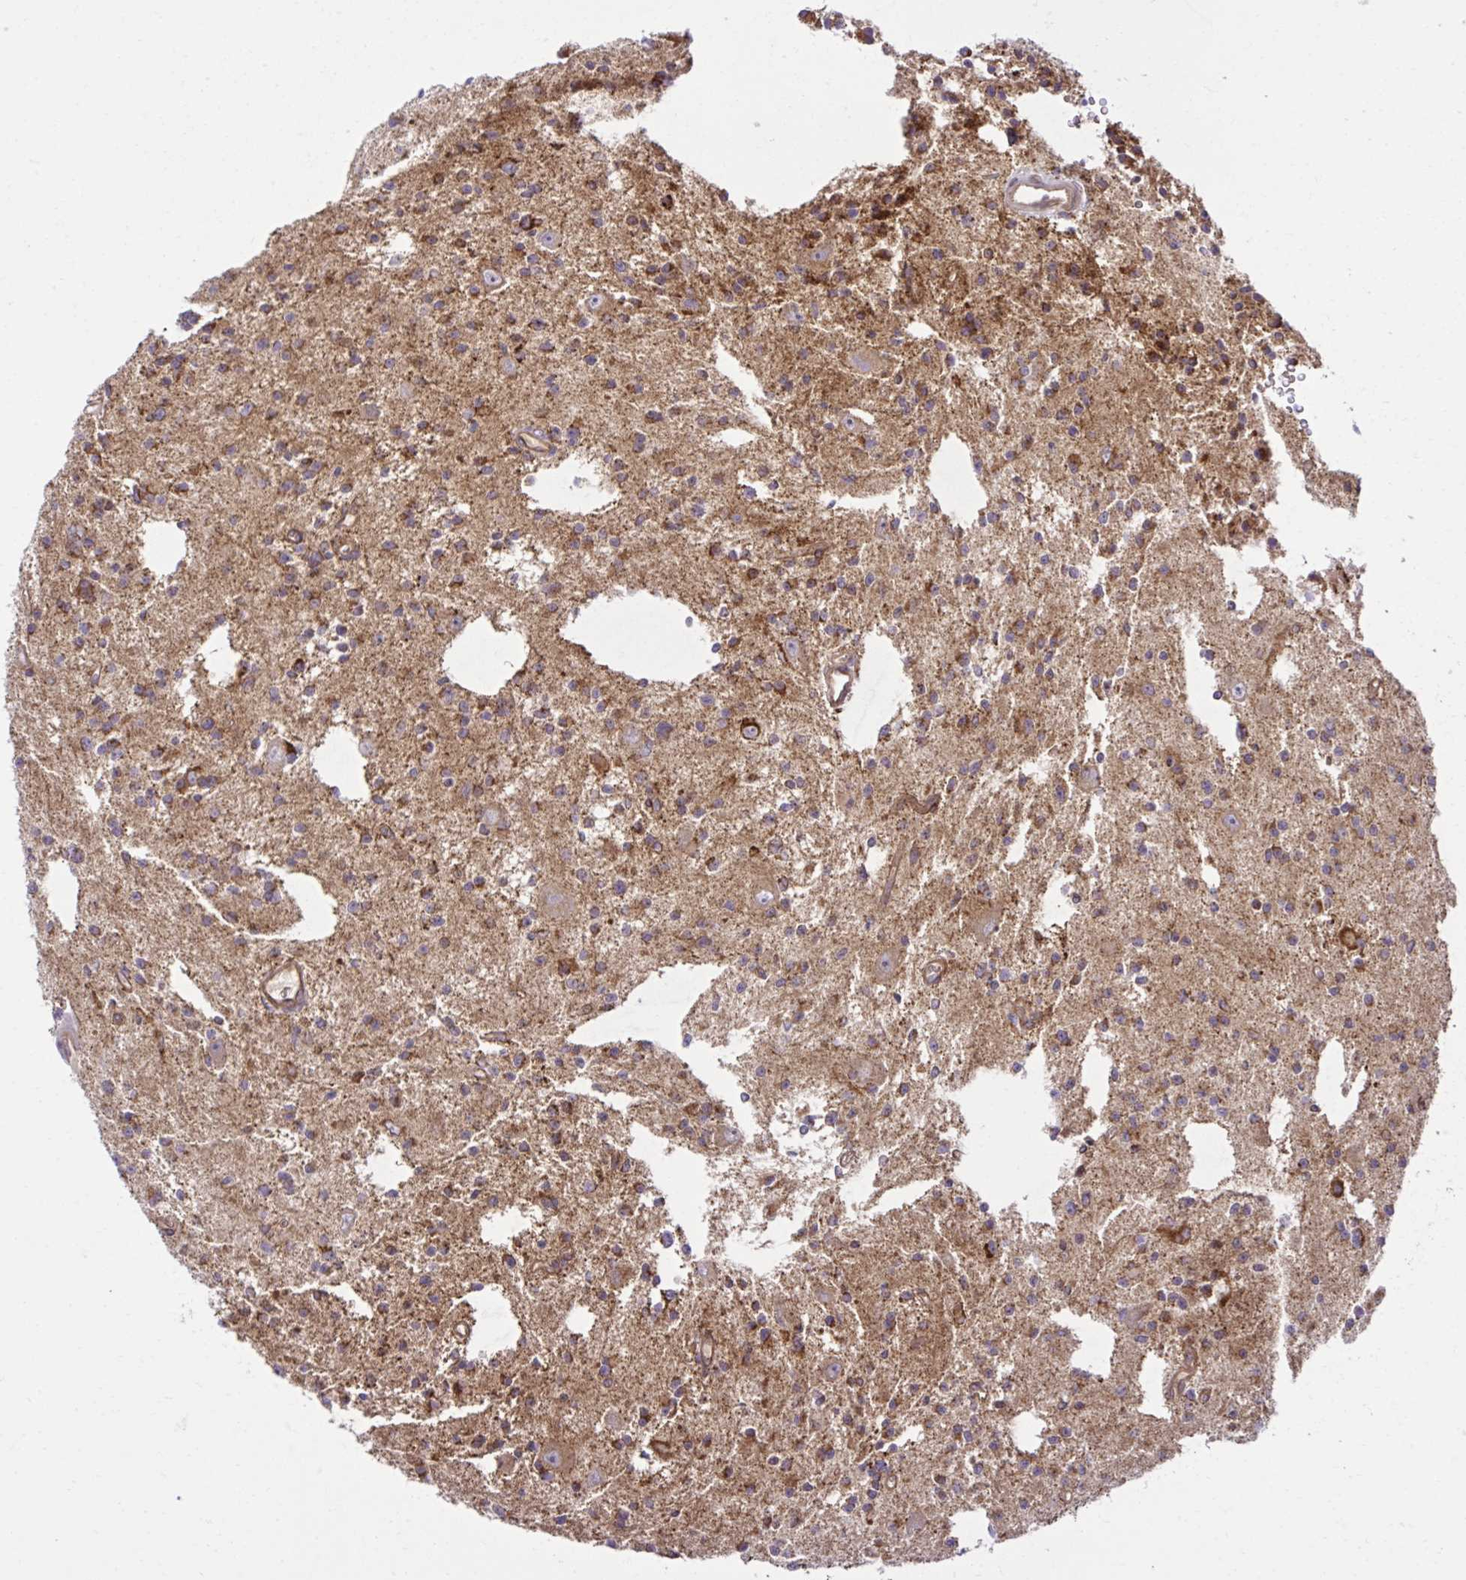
{"staining": {"intensity": "strong", "quantity": ">75%", "location": "cytoplasmic/membranous"}, "tissue": "glioma", "cell_type": "Tumor cells", "image_type": "cancer", "snomed": [{"axis": "morphology", "description": "Glioma, malignant, Low grade"}, {"axis": "topography", "description": "Brain"}], "caption": "Protein analysis of low-grade glioma (malignant) tissue shows strong cytoplasmic/membranous staining in approximately >75% of tumor cells.", "gene": "LIMS1", "patient": {"sex": "male", "age": 43}}